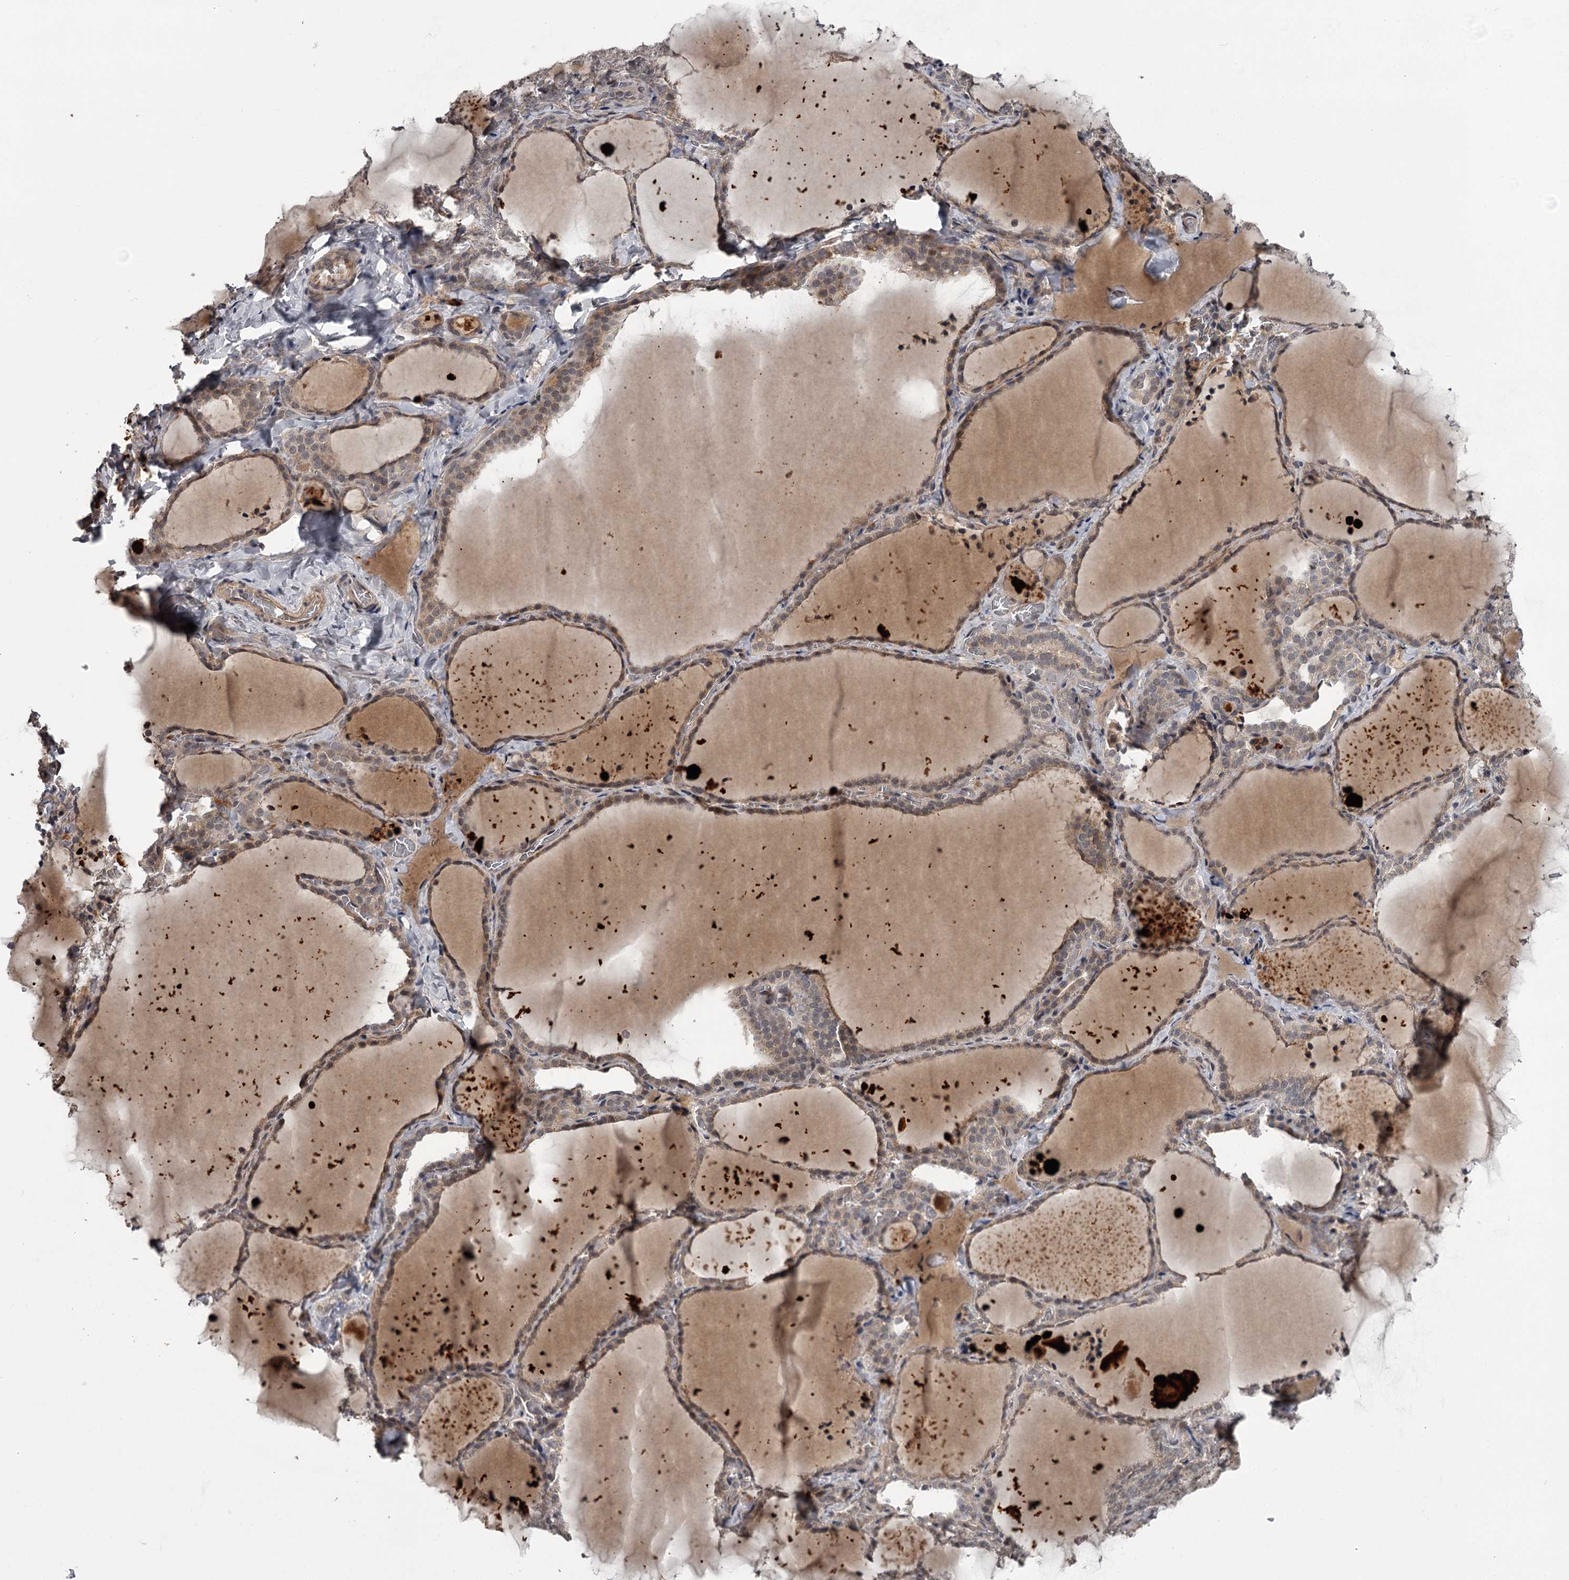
{"staining": {"intensity": "moderate", "quantity": "25%-75%", "location": "cytoplasmic/membranous"}, "tissue": "thyroid gland", "cell_type": "Glandular cells", "image_type": "normal", "snomed": [{"axis": "morphology", "description": "Normal tissue, NOS"}, {"axis": "topography", "description": "Thyroid gland"}], "caption": "Immunohistochemical staining of unremarkable thyroid gland reveals moderate cytoplasmic/membranous protein staining in about 25%-75% of glandular cells. Using DAB (brown) and hematoxylin (blue) stains, captured at high magnification using brightfield microscopy.", "gene": "CWF19L2", "patient": {"sex": "female", "age": 22}}